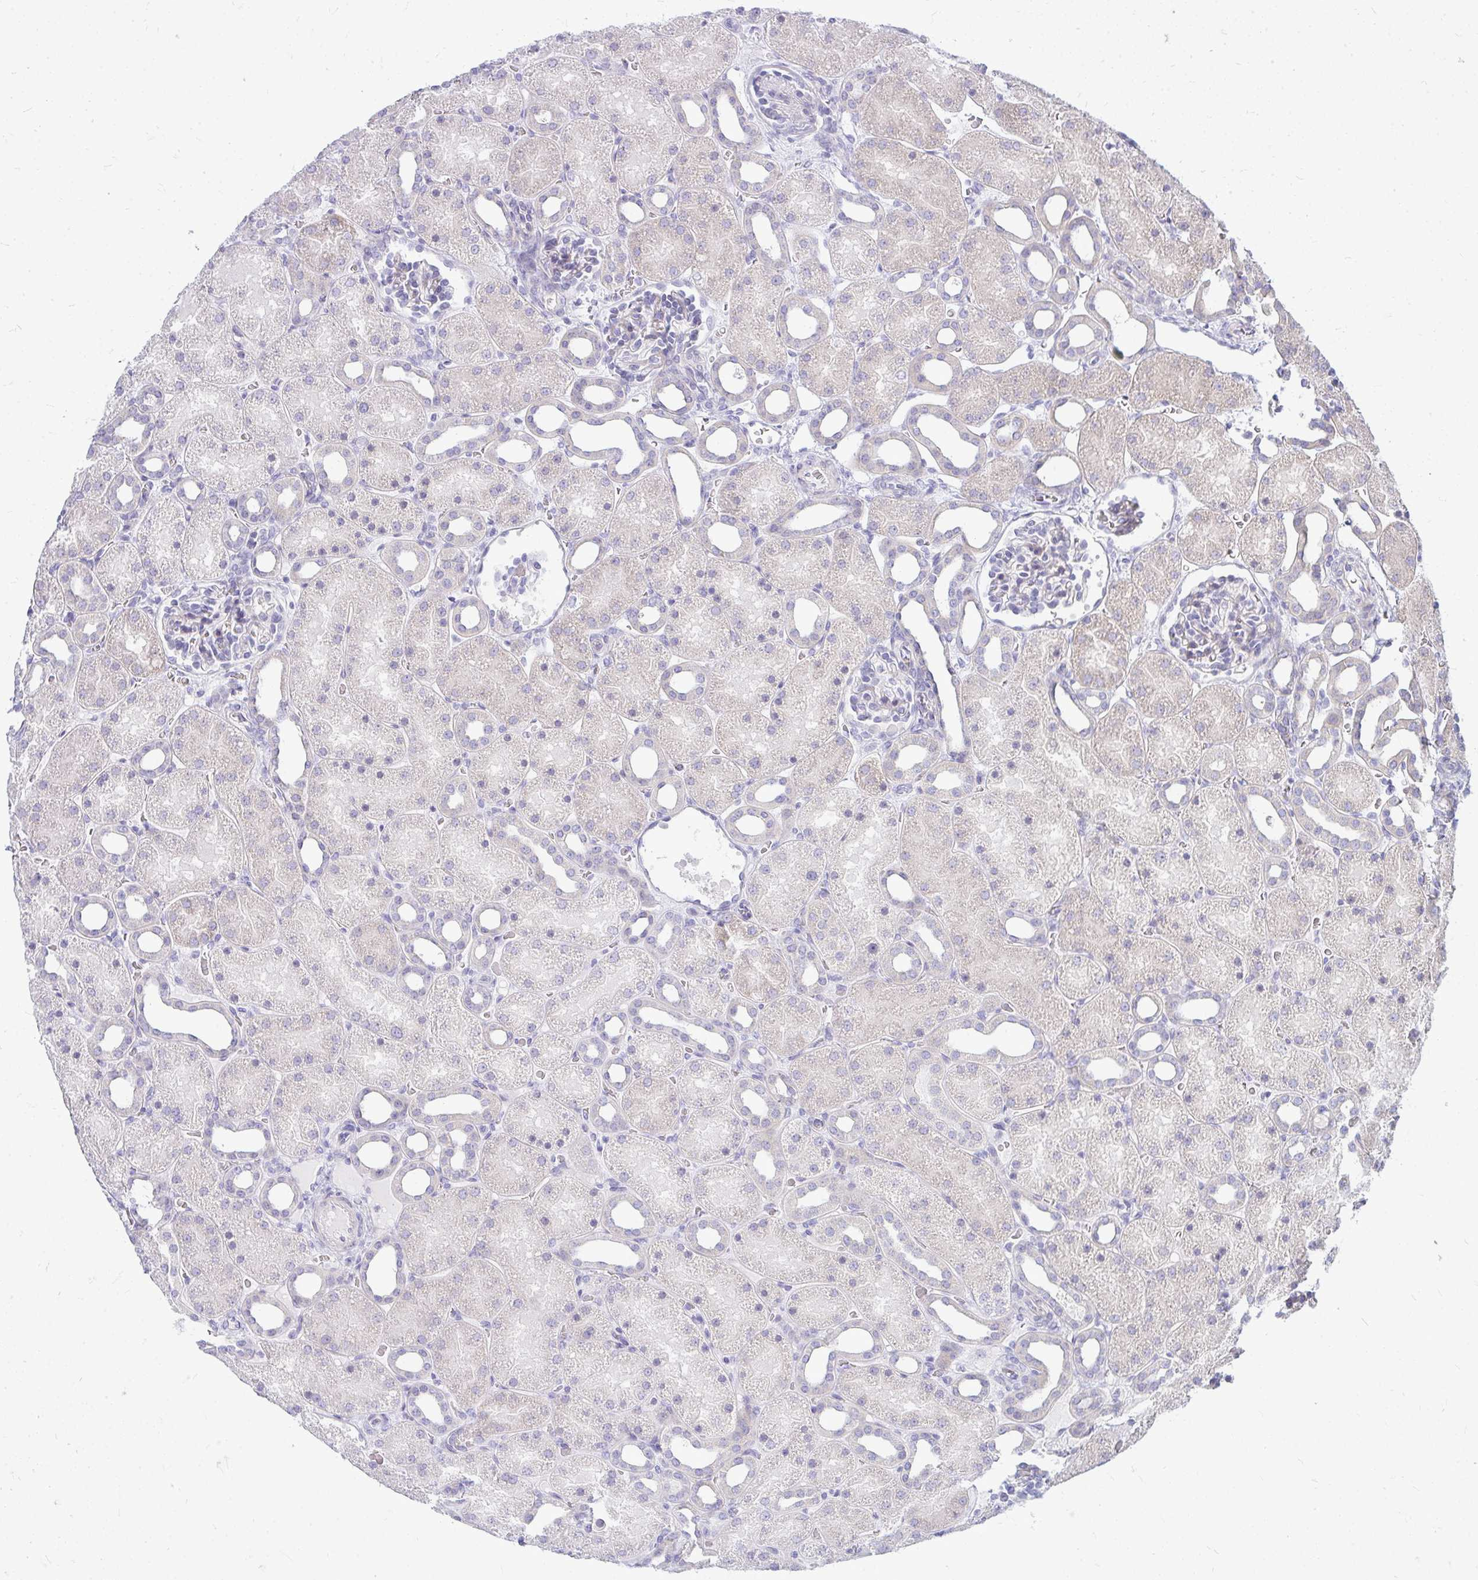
{"staining": {"intensity": "negative", "quantity": "none", "location": "none"}, "tissue": "kidney", "cell_type": "Cells in glomeruli", "image_type": "normal", "snomed": [{"axis": "morphology", "description": "Normal tissue, NOS"}, {"axis": "topography", "description": "Kidney"}], "caption": "There is no significant expression in cells in glomeruli of kidney. (DAB IHC, high magnification).", "gene": "TSPEAR", "patient": {"sex": "male", "age": 2}}